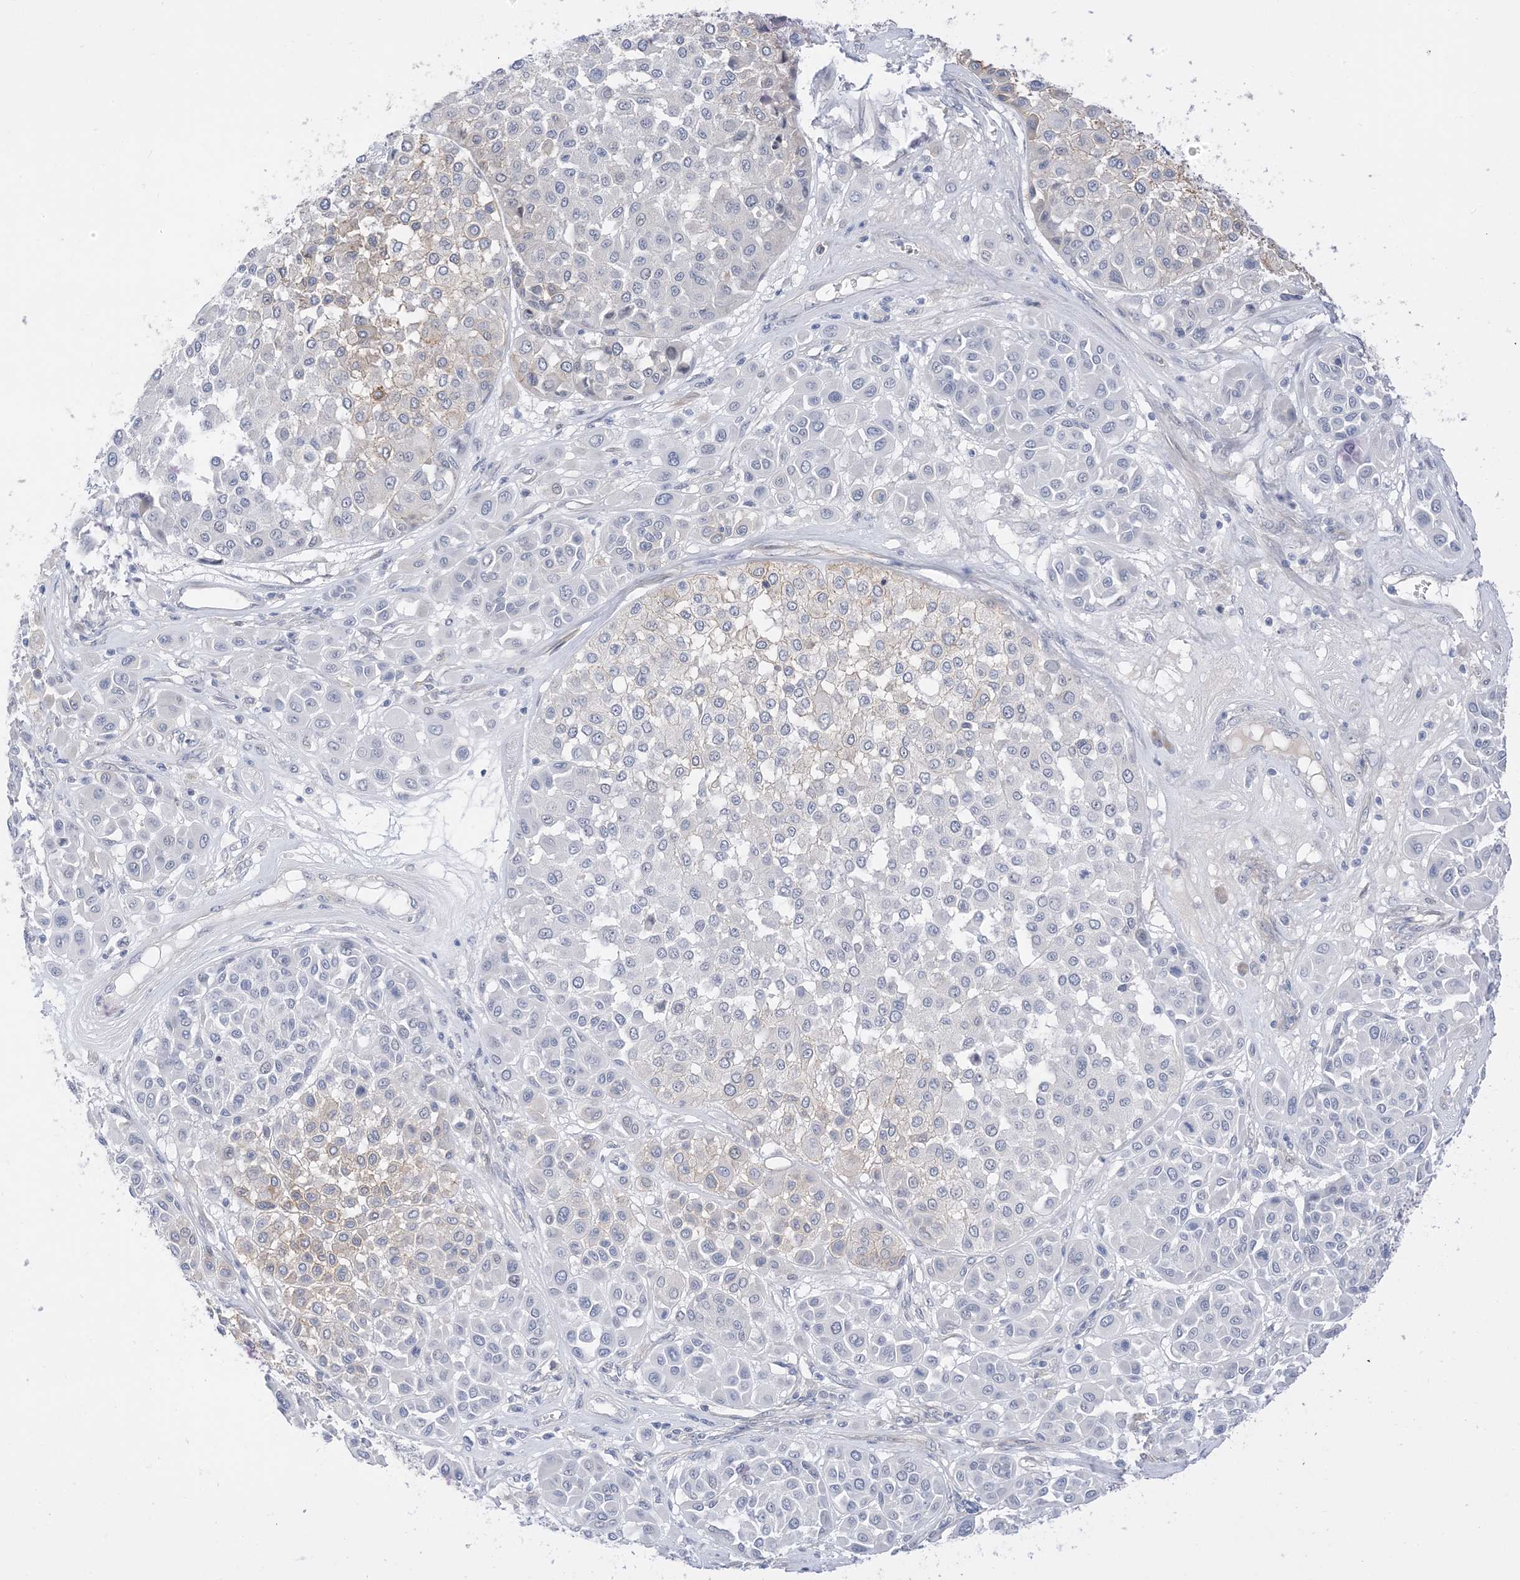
{"staining": {"intensity": "weak", "quantity": "<25%", "location": "cytoplasmic/membranous"}, "tissue": "melanoma", "cell_type": "Tumor cells", "image_type": "cancer", "snomed": [{"axis": "morphology", "description": "Malignant melanoma, Metastatic site"}, {"axis": "topography", "description": "Soft tissue"}], "caption": "High magnification brightfield microscopy of melanoma stained with DAB (3,3'-diaminobenzidine) (brown) and counterstained with hematoxylin (blue): tumor cells show no significant positivity.", "gene": "IL36B", "patient": {"sex": "male", "age": 41}}